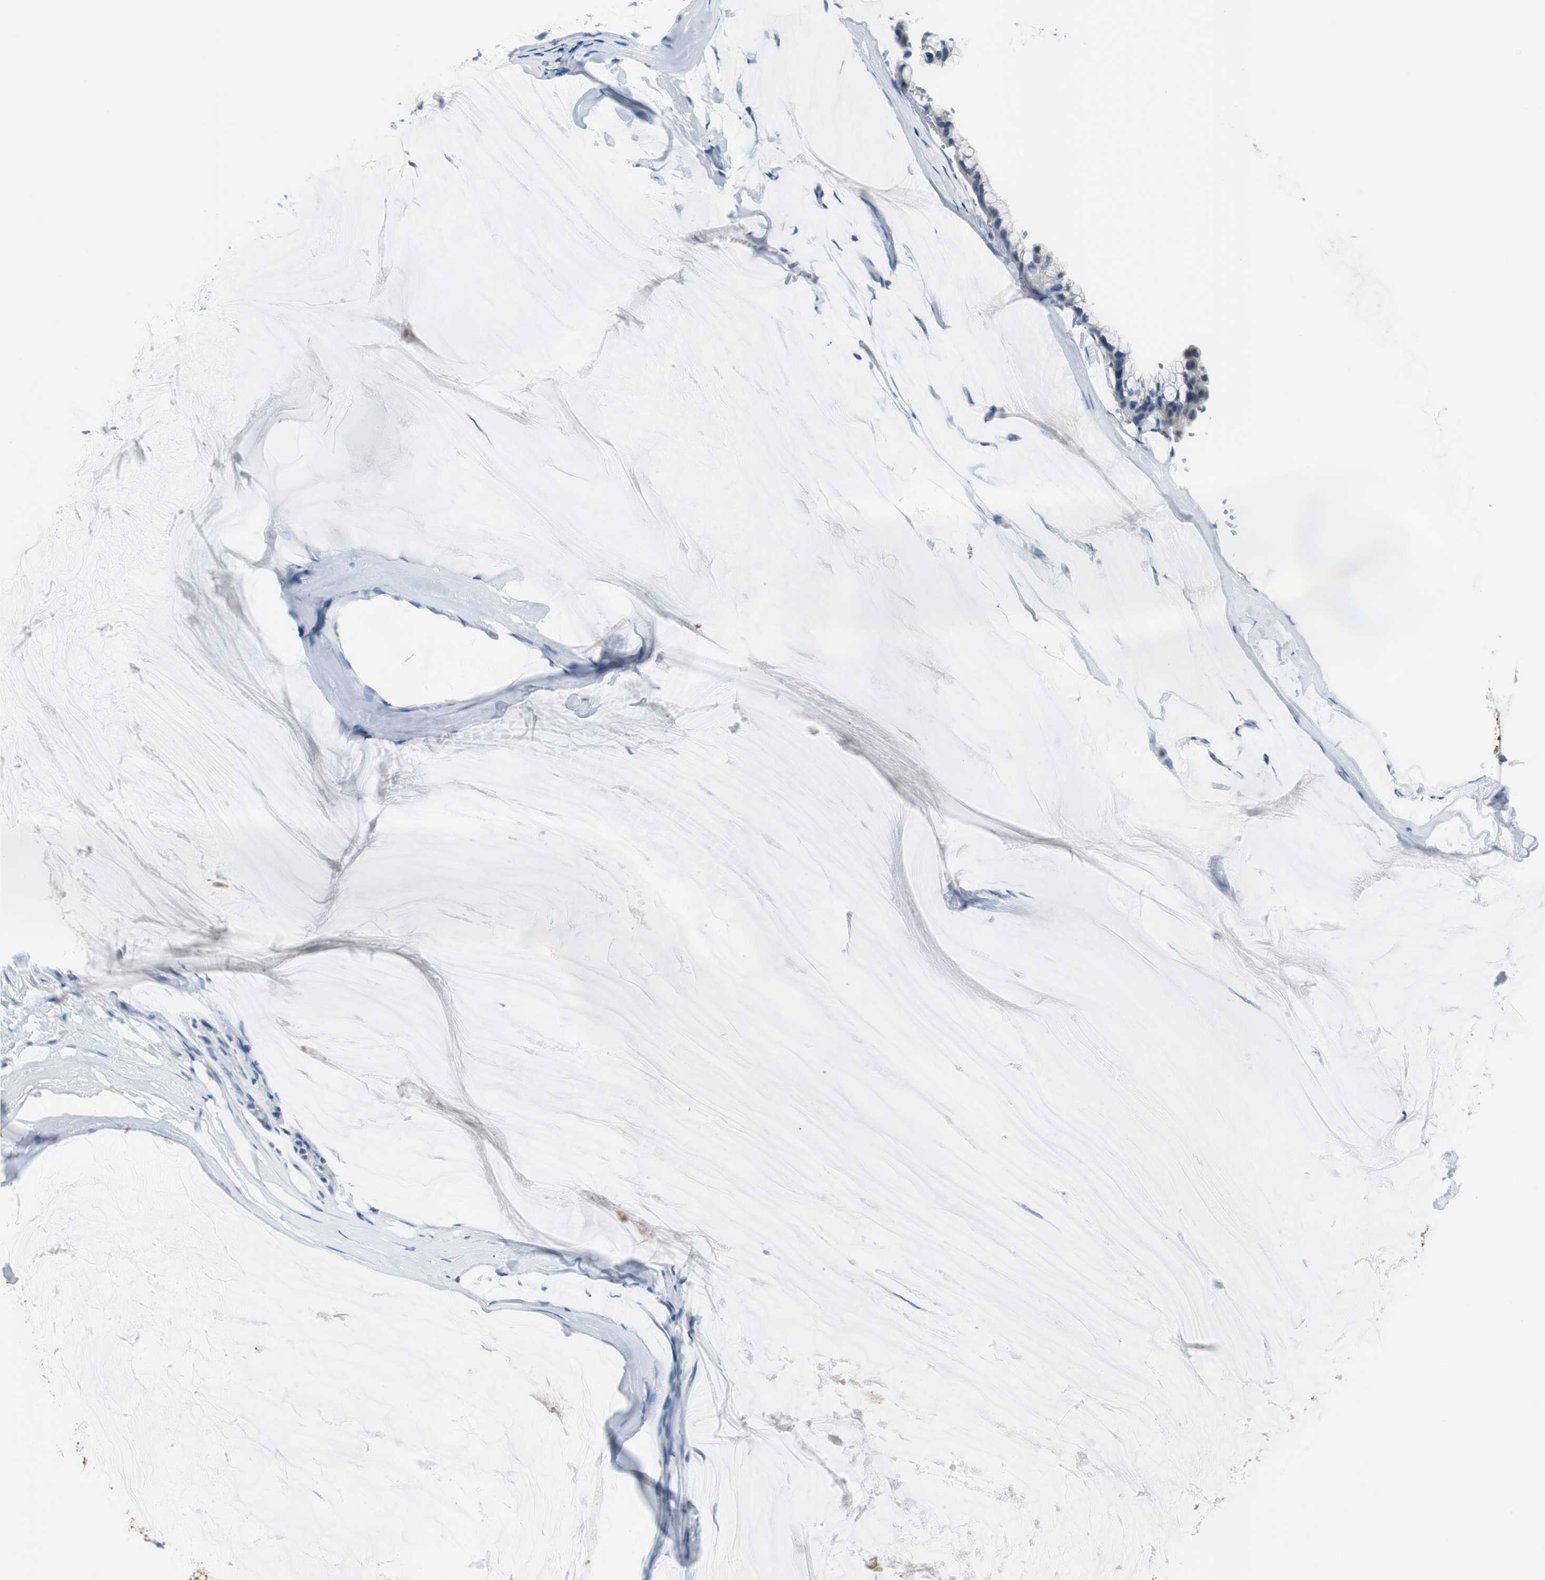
{"staining": {"intensity": "negative", "quantity": "none", "location": "none"}, "tissue": "ovarian cancer", "cell_type": "Tumor cells", "image_type": "cancer", "snomed": [{"axis": "morphology", "description": "Cystadenocarcinoma, mucinous, NOS"}, {"axis": "topography", "description": "Ovary"}], "caption": "Immunohistochemistry histopathology image of neoplastic tissue: mucinous cystadenocarcinoma (ovarian) stained with DAB (3,3'-diaminobenzidine) displays no significant protein expression in tumor cells. (Brightfield microscopy of DAB IHC at high magnification).", "gene": "FBP1", "patient": {"sex": "female", "age": 39}}